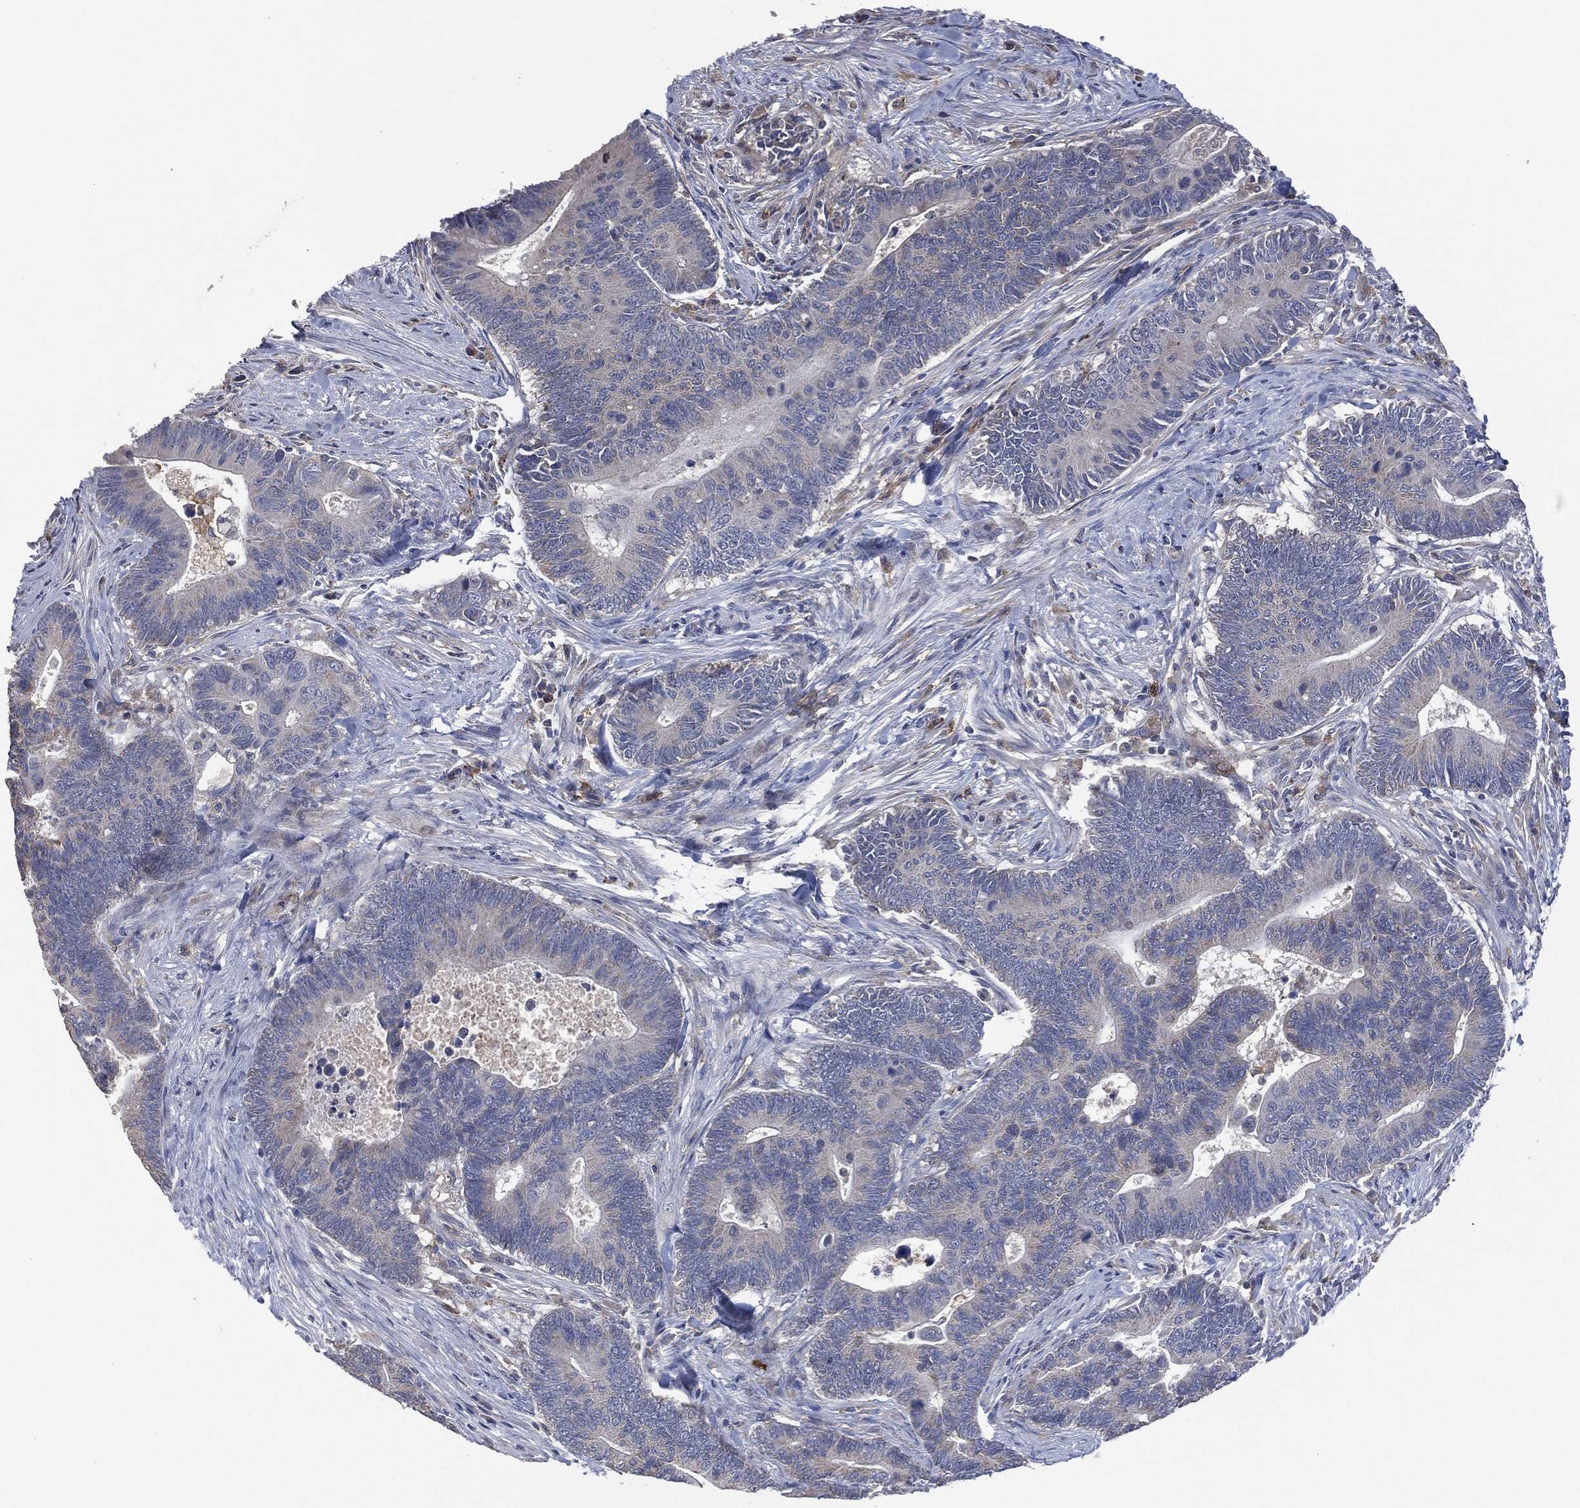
{"staining": {"intensity": "negative", "quantity": "none", "location": "none"}, "tissue": "colorectal cancer", "cell_type": "Tumor cells", "image_type": "cancer", "snomed": [{"axis": "morphology", "description": "Adenocarcinoma, NOS"}, {"axis": "topography", "description": "Colon"}], "caption": "Immunohistochemistry photomicrograph of neoplastic tissue: colorectal adenocarcinoma stained with DAB (3,3'-diaminobenzidine) shows no significant protein positivity in tumor cells.", "gene": "CD33", "patient": {"sex": "male", "age": 75}}